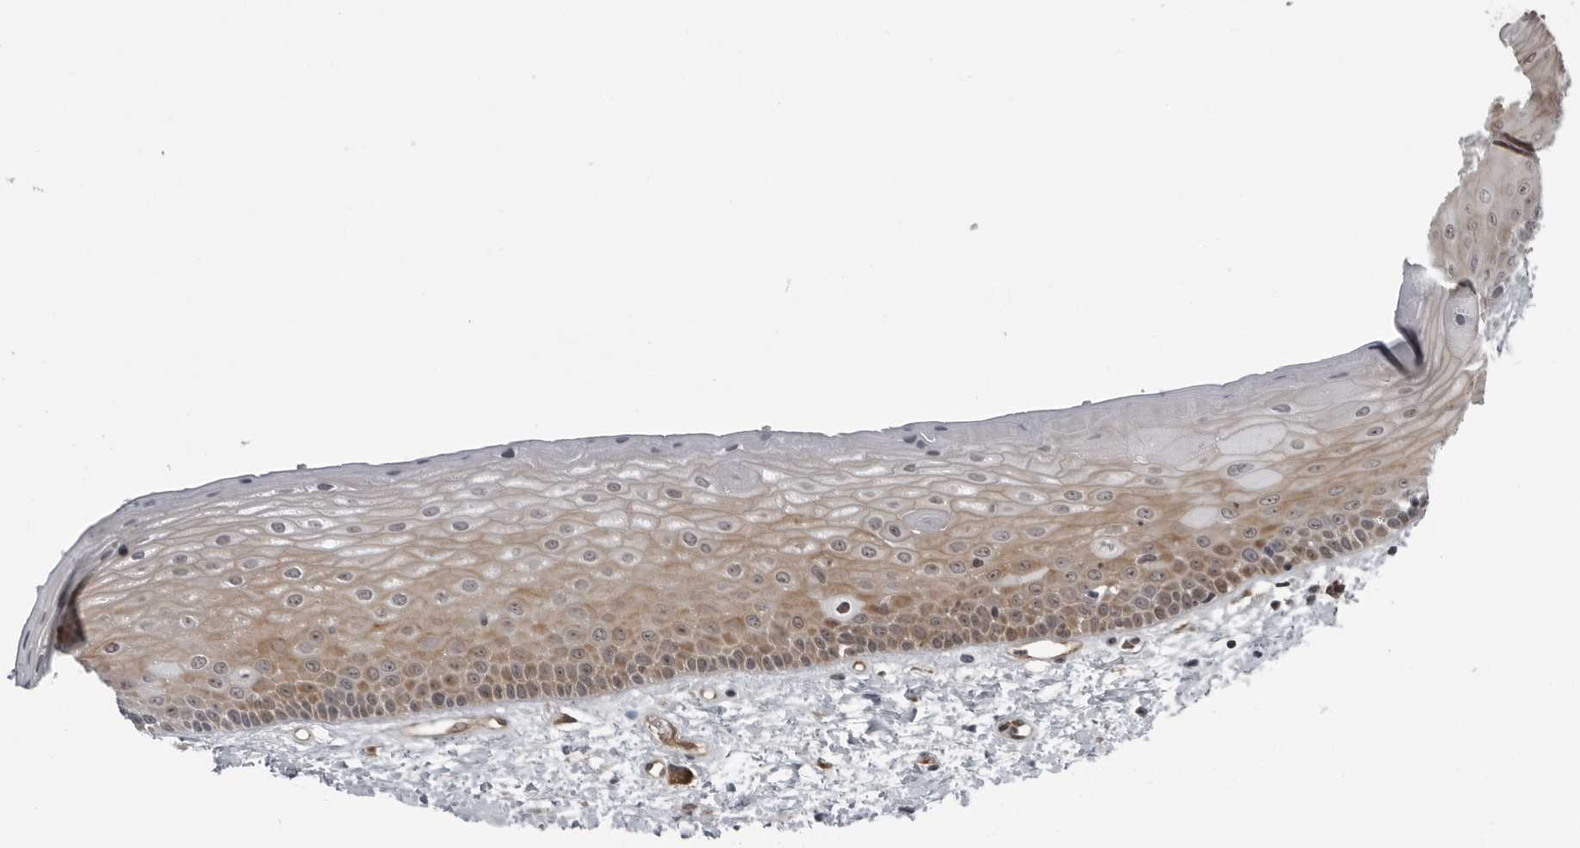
{"staining": {"intensity": "moderate", "quantity": "25%-75%", "location": "cytoplasmic/membranous"}, "tissue": "oral mucosa", "cell_type": "Squamous epithelial cells", "image_type": "normal", "snomed": [{"axis": "morphology", "description": "Normal tissue, NOS"}, {"axis": "topography", "description": "Oral tissue"}], "caption": "This histopathology image reveals IHC staining of unremarkable human oral mucosa, with medium moderate cytoplasmic/membranous positivity in approximately 25%-75% of squamous epithelial cells.", "gene": "FAM102B", "patient": {"sex": "female", "age": 76}}